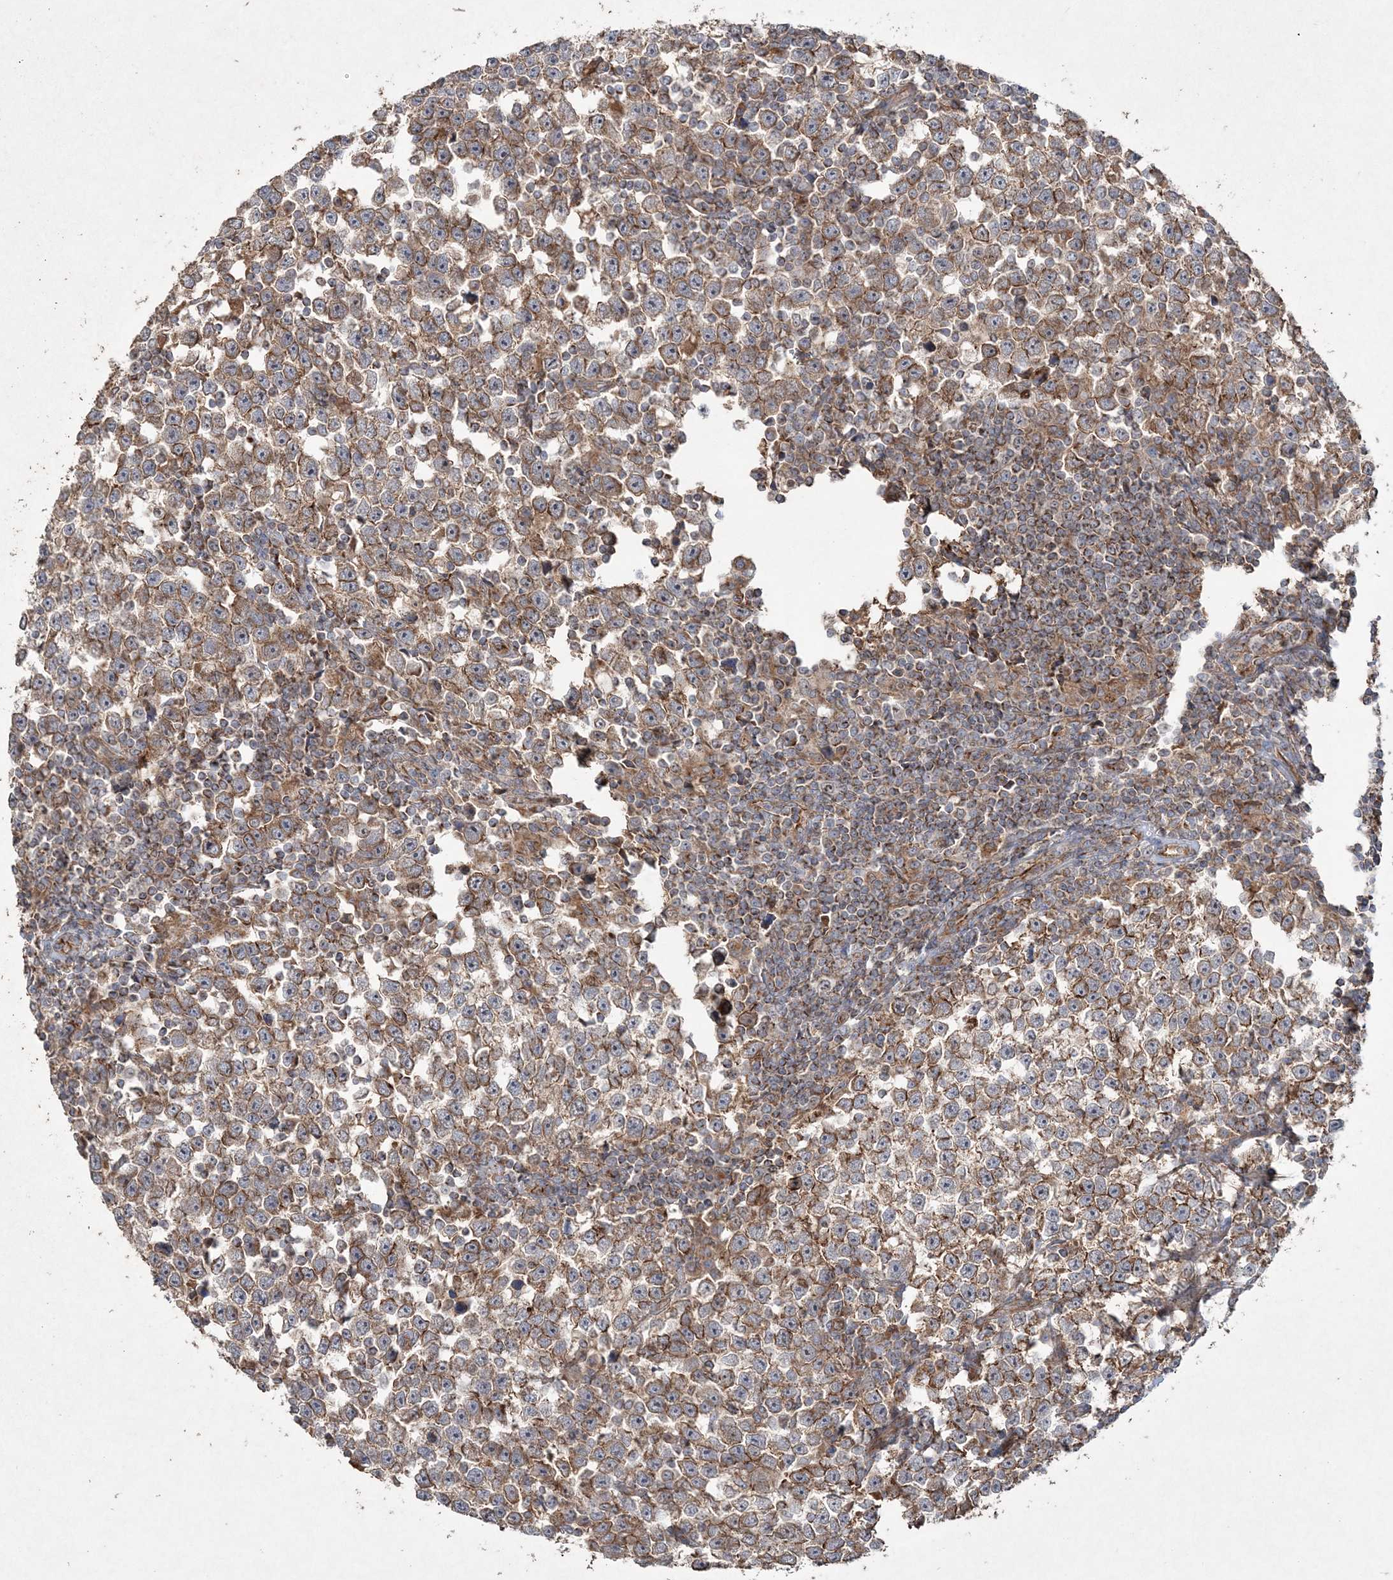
{"staining": {"intensity": "moderate", "quantity": ">75%", "location": "cytoplasmic/membranous"}, "tissue": "testis cancer", "cell_type": "Tumor cells", "image_type": "cancer", "snomed": [{"axis": "morphology", "description": "Normal tissue, NOS"}, {"axis": "morphology", "description": "Seminoma, NOS"}, {"axis": "topography", "description": "Testis"}], "caption": "IHC staining of testis seminoma, which displays medium levels of moderate cytoplasmic/membranous positivity in about >75% of tumor cells indicating moderate cytoplasmic/membranous protein expression. The staining was performed using DAB (3,3'-diaminobenzidine) (brown) for protein detection and nuclei were counterstained in hematoxylin (blue).", "gene": "TTC7A", "patient": {"sex": "male", "age": 43}}